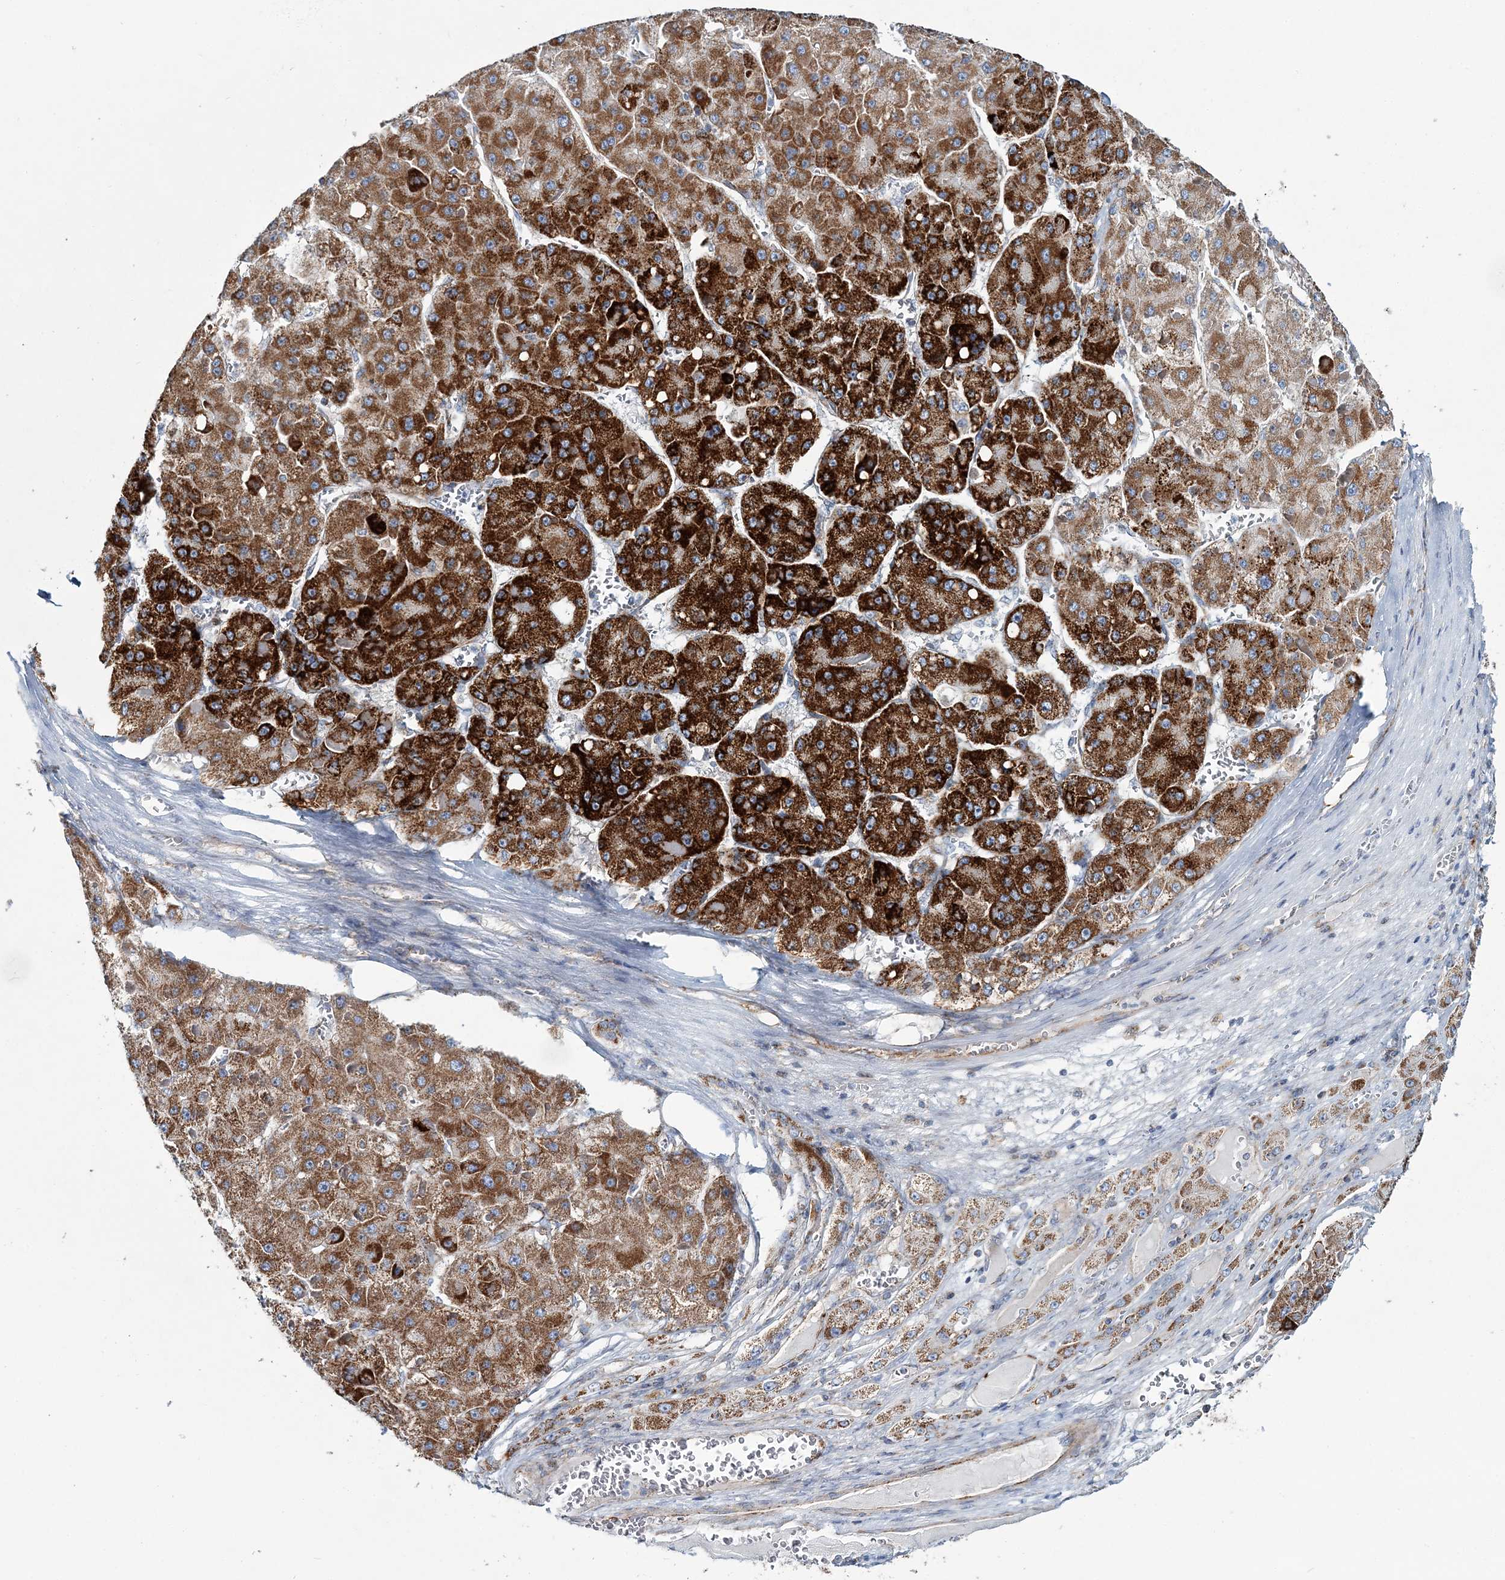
{"staining": {"intensity": "strong", "quantity": ">75%", "location": "cytoplasmic/membranous"}, "tissue": "liver cancer", "cell_type": "Tumor cells", "image_type": "cancer", "snomed": [{"axis": "morphology", "description": "Carcinoma, Hepatocellular, NOS"}, {"axis": "topography", "description": "Liver"}], "caption": "Immunohistochemistry (IHC) histopathology image of human hepatocellular carcinoma (liver) stained for a protein (brown), which reveals high levels of strong cytoplasmic/membranous expression in about >75% of tumor cells.", "gene": "ARHGAP6", "patient": {"sex": "female", "age": 73}}